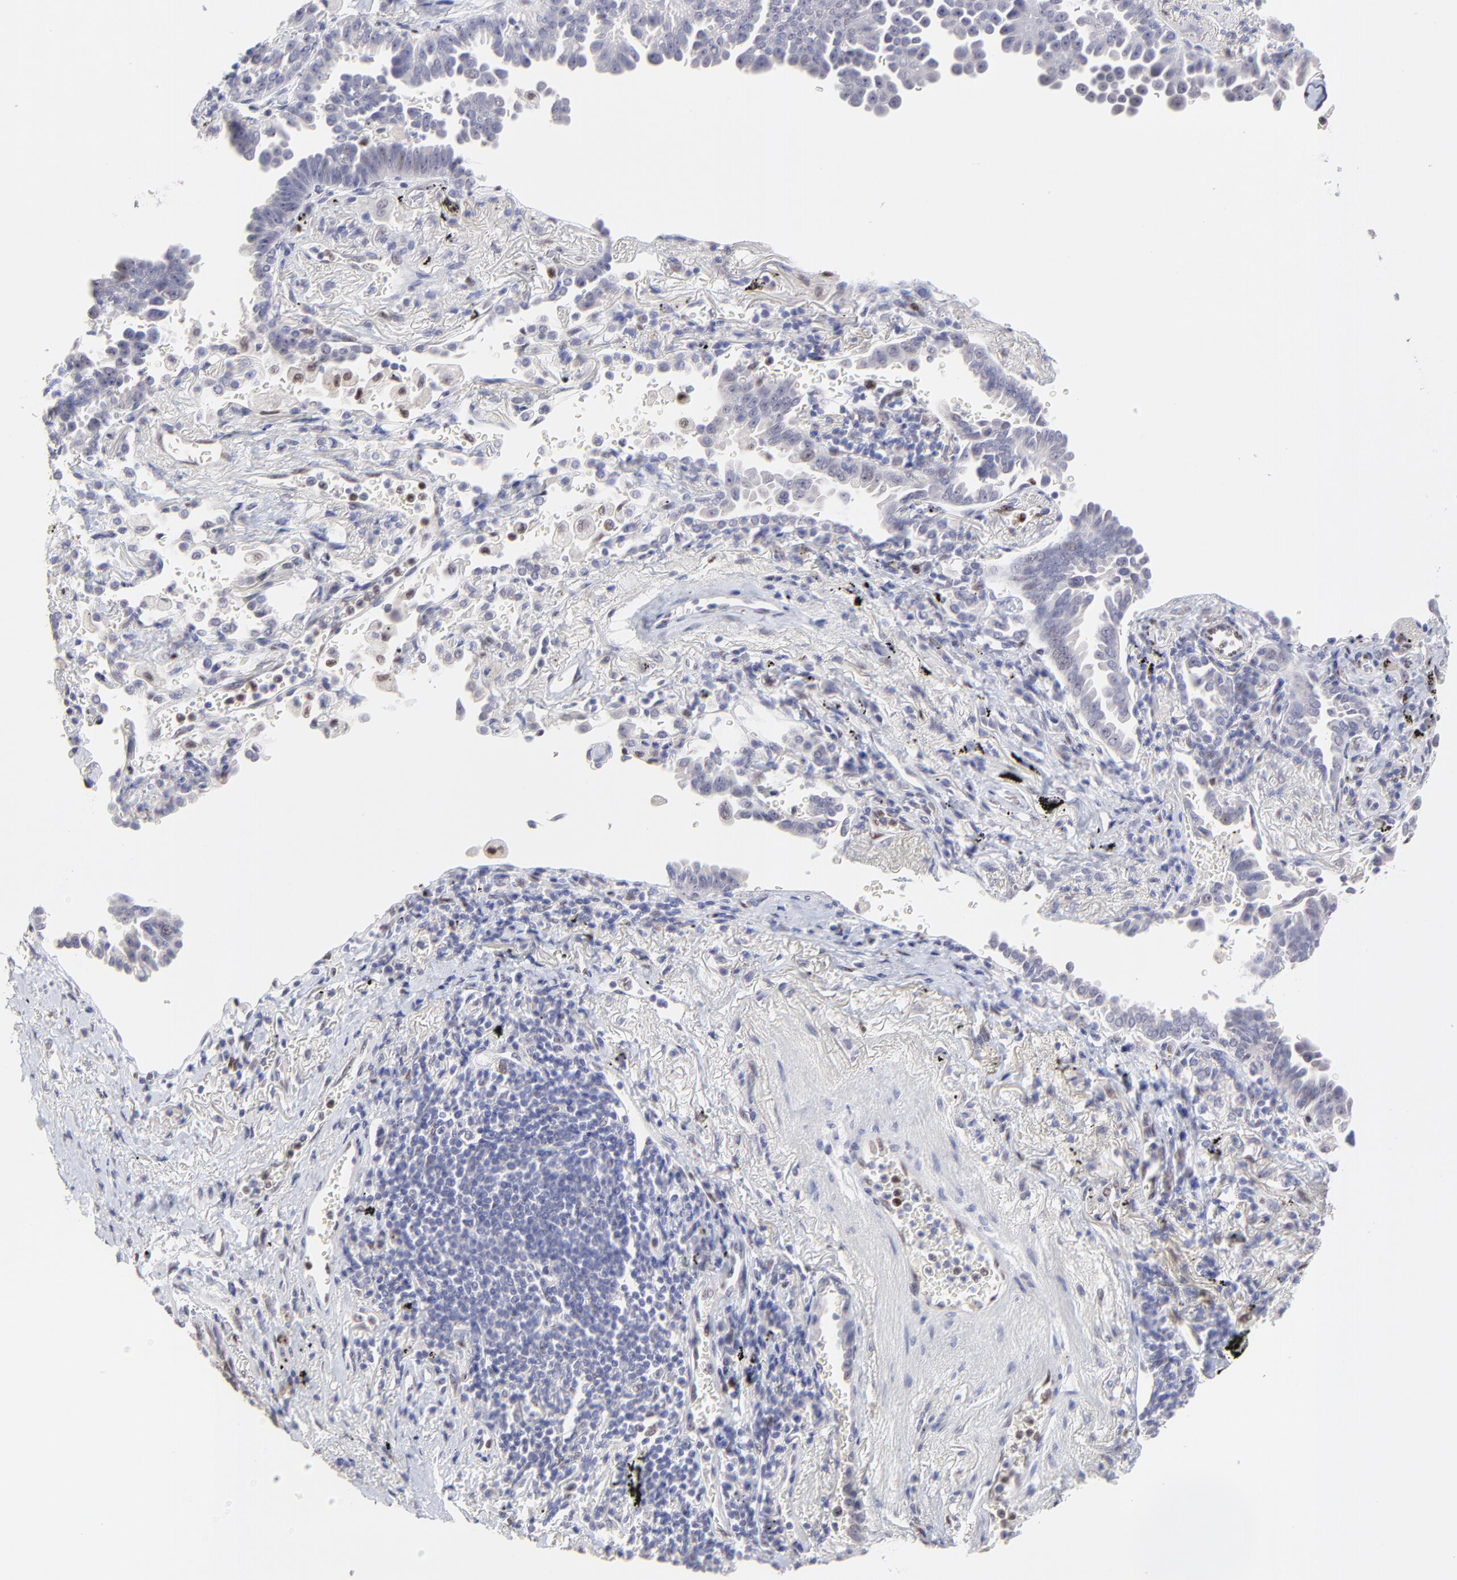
{"staining": {"intensity": "negative", "quantity": "none", "location": "none"}, "tissue": "lung cancer", "cell_type": "Tumor cells", "image_type": "cancer", "snomed": [{"axis": "morphology", "description": "Adenocarcinoma, NOS"}, {"axis": "topography", "description": "Lung"}], "caption": "High magnification brightfield microscopy of lung cancer stained with DAB (3,3'-diaminobenzidine) (brown) and counterstained with hematoxylin (blue): tumor cells show no significant positivity.", "gene": "KLF4", "patient": {"sex": "female", "age": 64}}